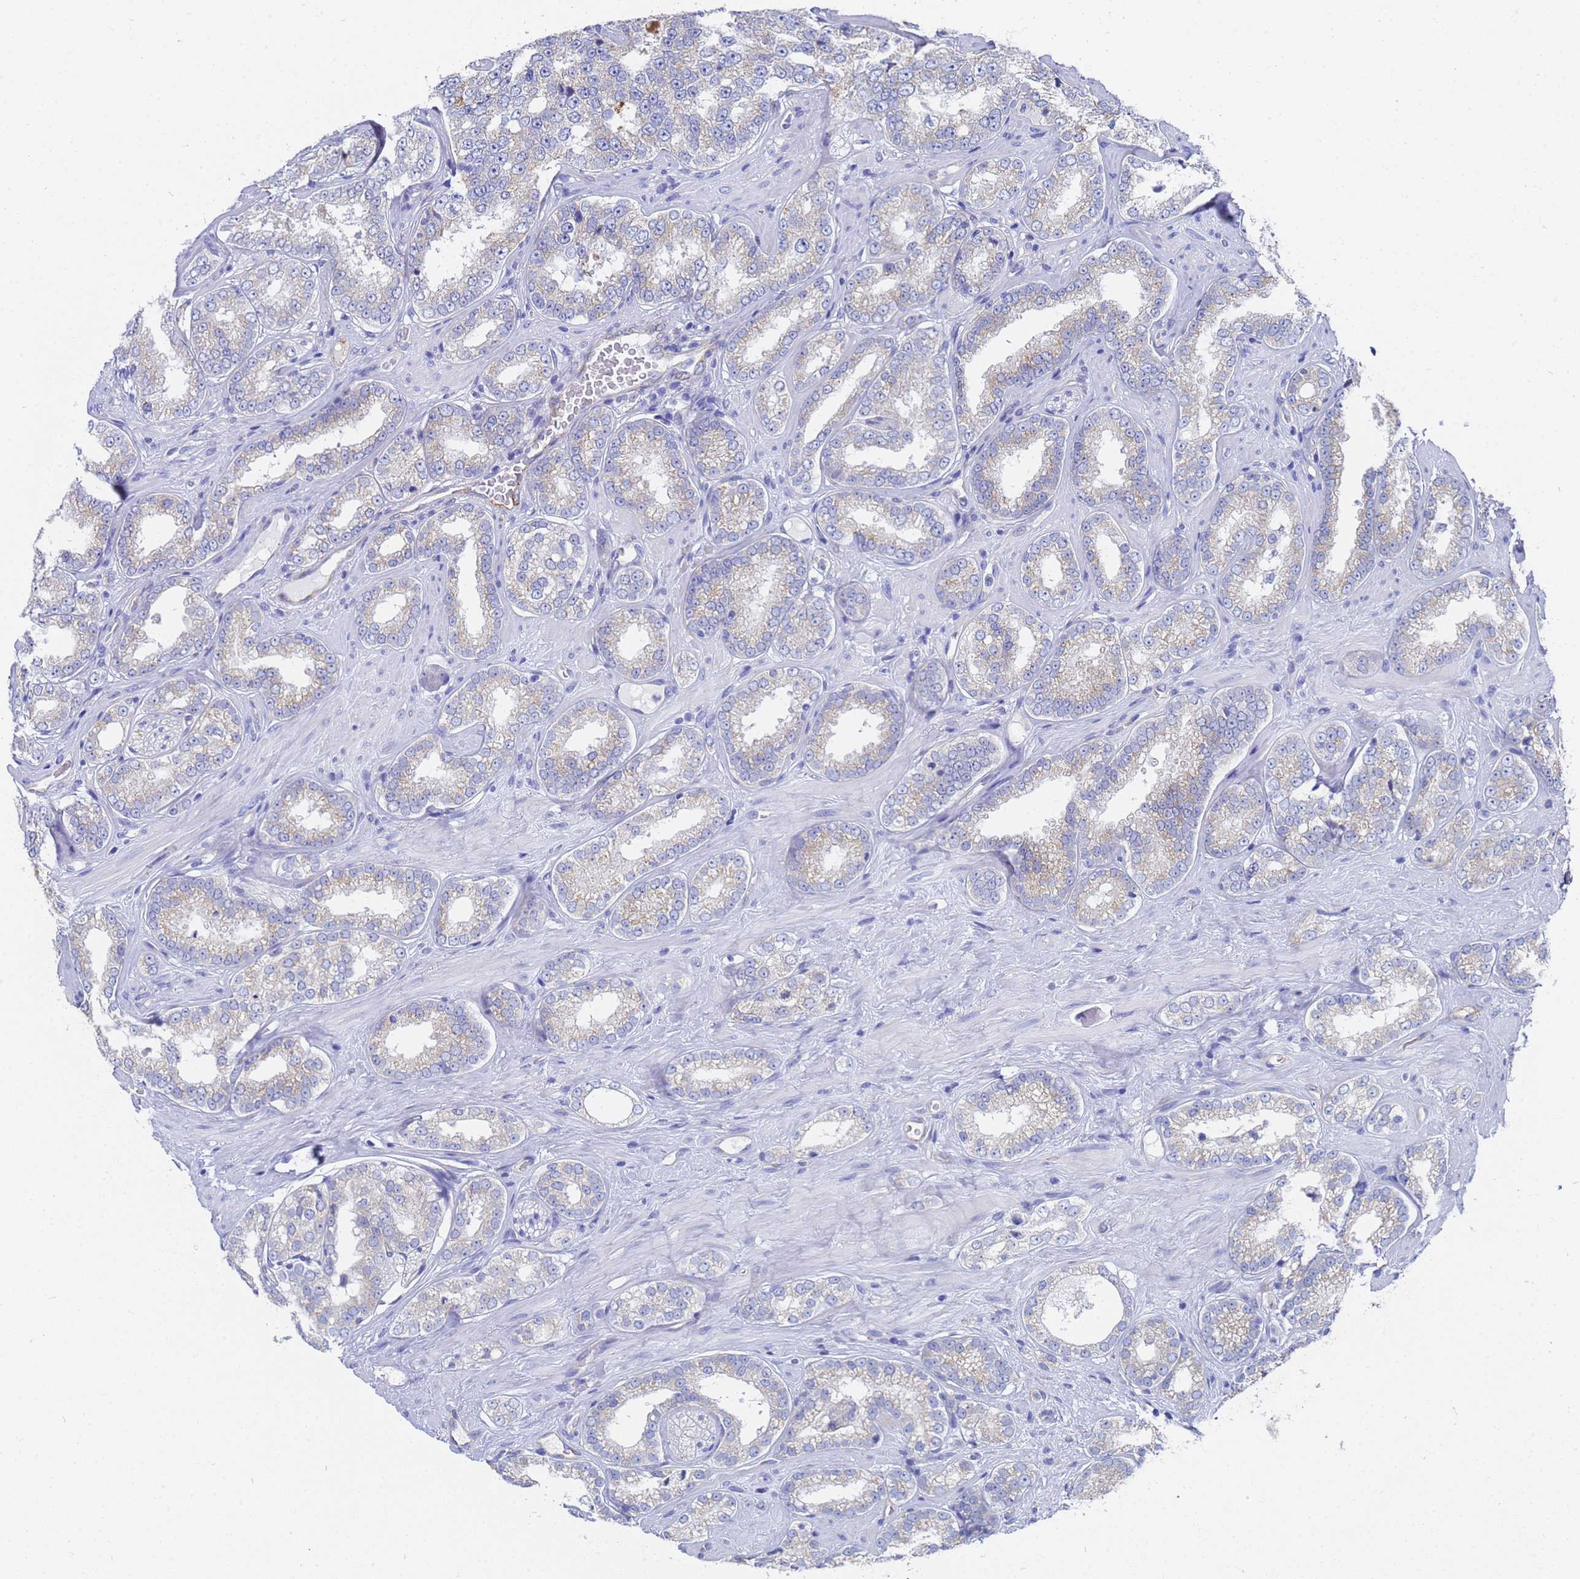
{"staining": {"intensity": "weak", "quantity": "<25%", "location": "cytoplasmic/membranous"}, "tissue": "prostate cancer", "cell_type": "Tumor cells", "image_type": "cancer", "snomed": [{"axis": "morphology", "description": "Normal tissue, NOS"}, {"axis": "morphology", "description": "Adenocarcinoma, High grade"}, {"axis": "topography", "description": "Prostate"}], "caption": "DAB (3,3'-diaminobenzidine) immunohistochemical staining of prostate high-grade adenocarcinoma exhibits no significant expression in tumor cells.", "gene": "TM4SF4", "patient": {"sex": "male", "age": 83}}